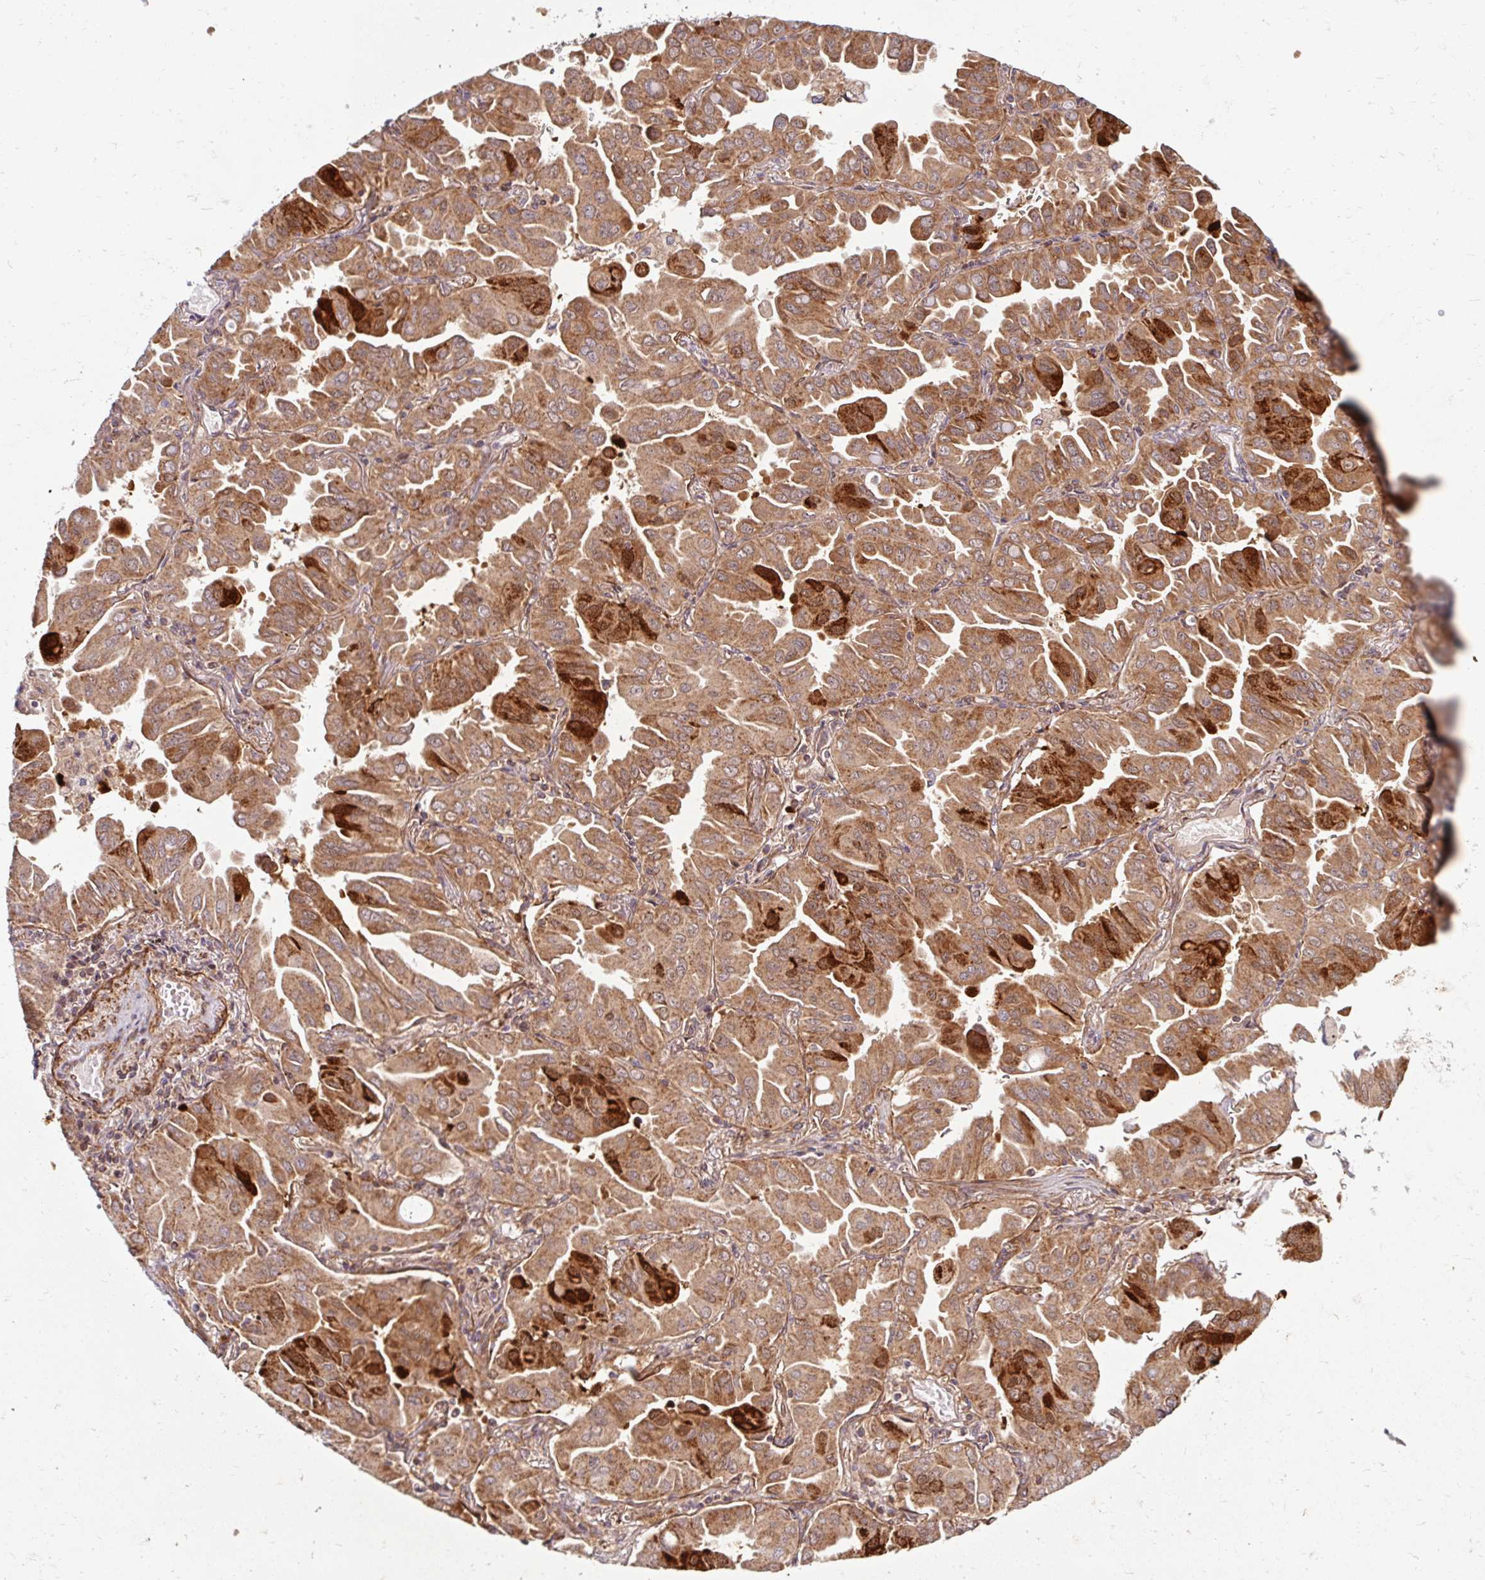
{"staining": {"intensity": "moderate", "quantity": ">75%", "location": "cytoplasmic/membranous"}, "tissue": "lung cancer", "cell_type": "Tumor cells", "image_type": "cancer", "snomed": [{"axis": "morphology", "description": "Adenocarcinoma, NOS"}, {"axis": "topography", "description": "Lung"}], "caption": "IHC (DAB (3,3'-diaminobenzidine)) staining of human adenocarcinoma (lung) reveals moderate cytoplasmic/membranous protein staining in approximately >75% of tumor cells.", "gene": "BTF3", "patient": {"sex": "male", "age": 64}}